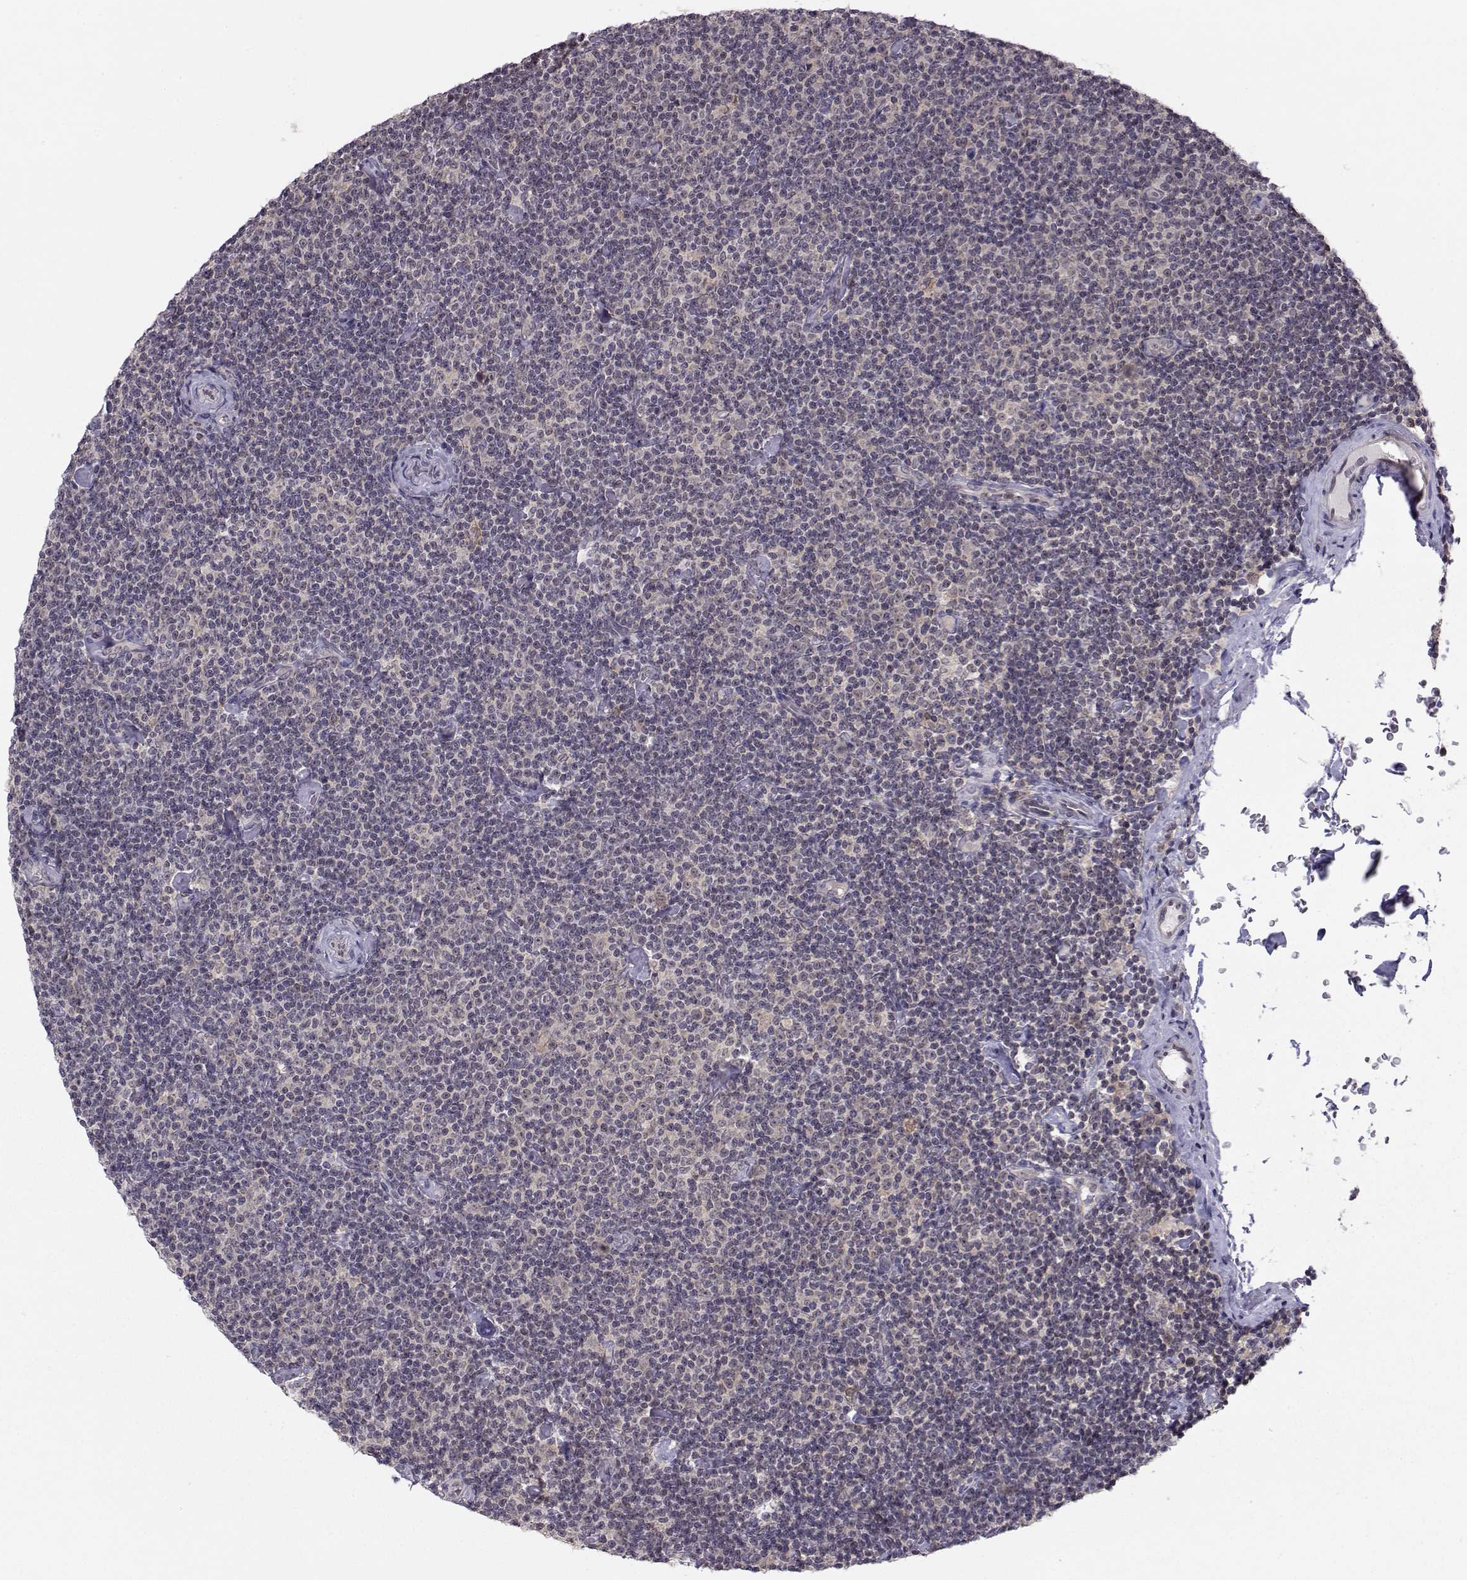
{"staining": {"intensity": "negative", "quantity": "none", "location": "none"}, "tissue": "lymphoma", "cell_type": "Tumor cells", "image_type": "cancer", "snomed": [{"axis": "morphology", "description": "Malignant lymphoma, non-Hodgkin's type, Low grade"}, {"axis": "topography", "description": "Lymph node"}], "caption": "A high-resolution image shows immunohistochemistry (IHC) staining of low-grade malignant lymphoma, non-Hodgkin's type, which exhibits no significant expression in tumor cells.", "gene": "KIF13B", "patient": {"sex": "male", "age": 81}}